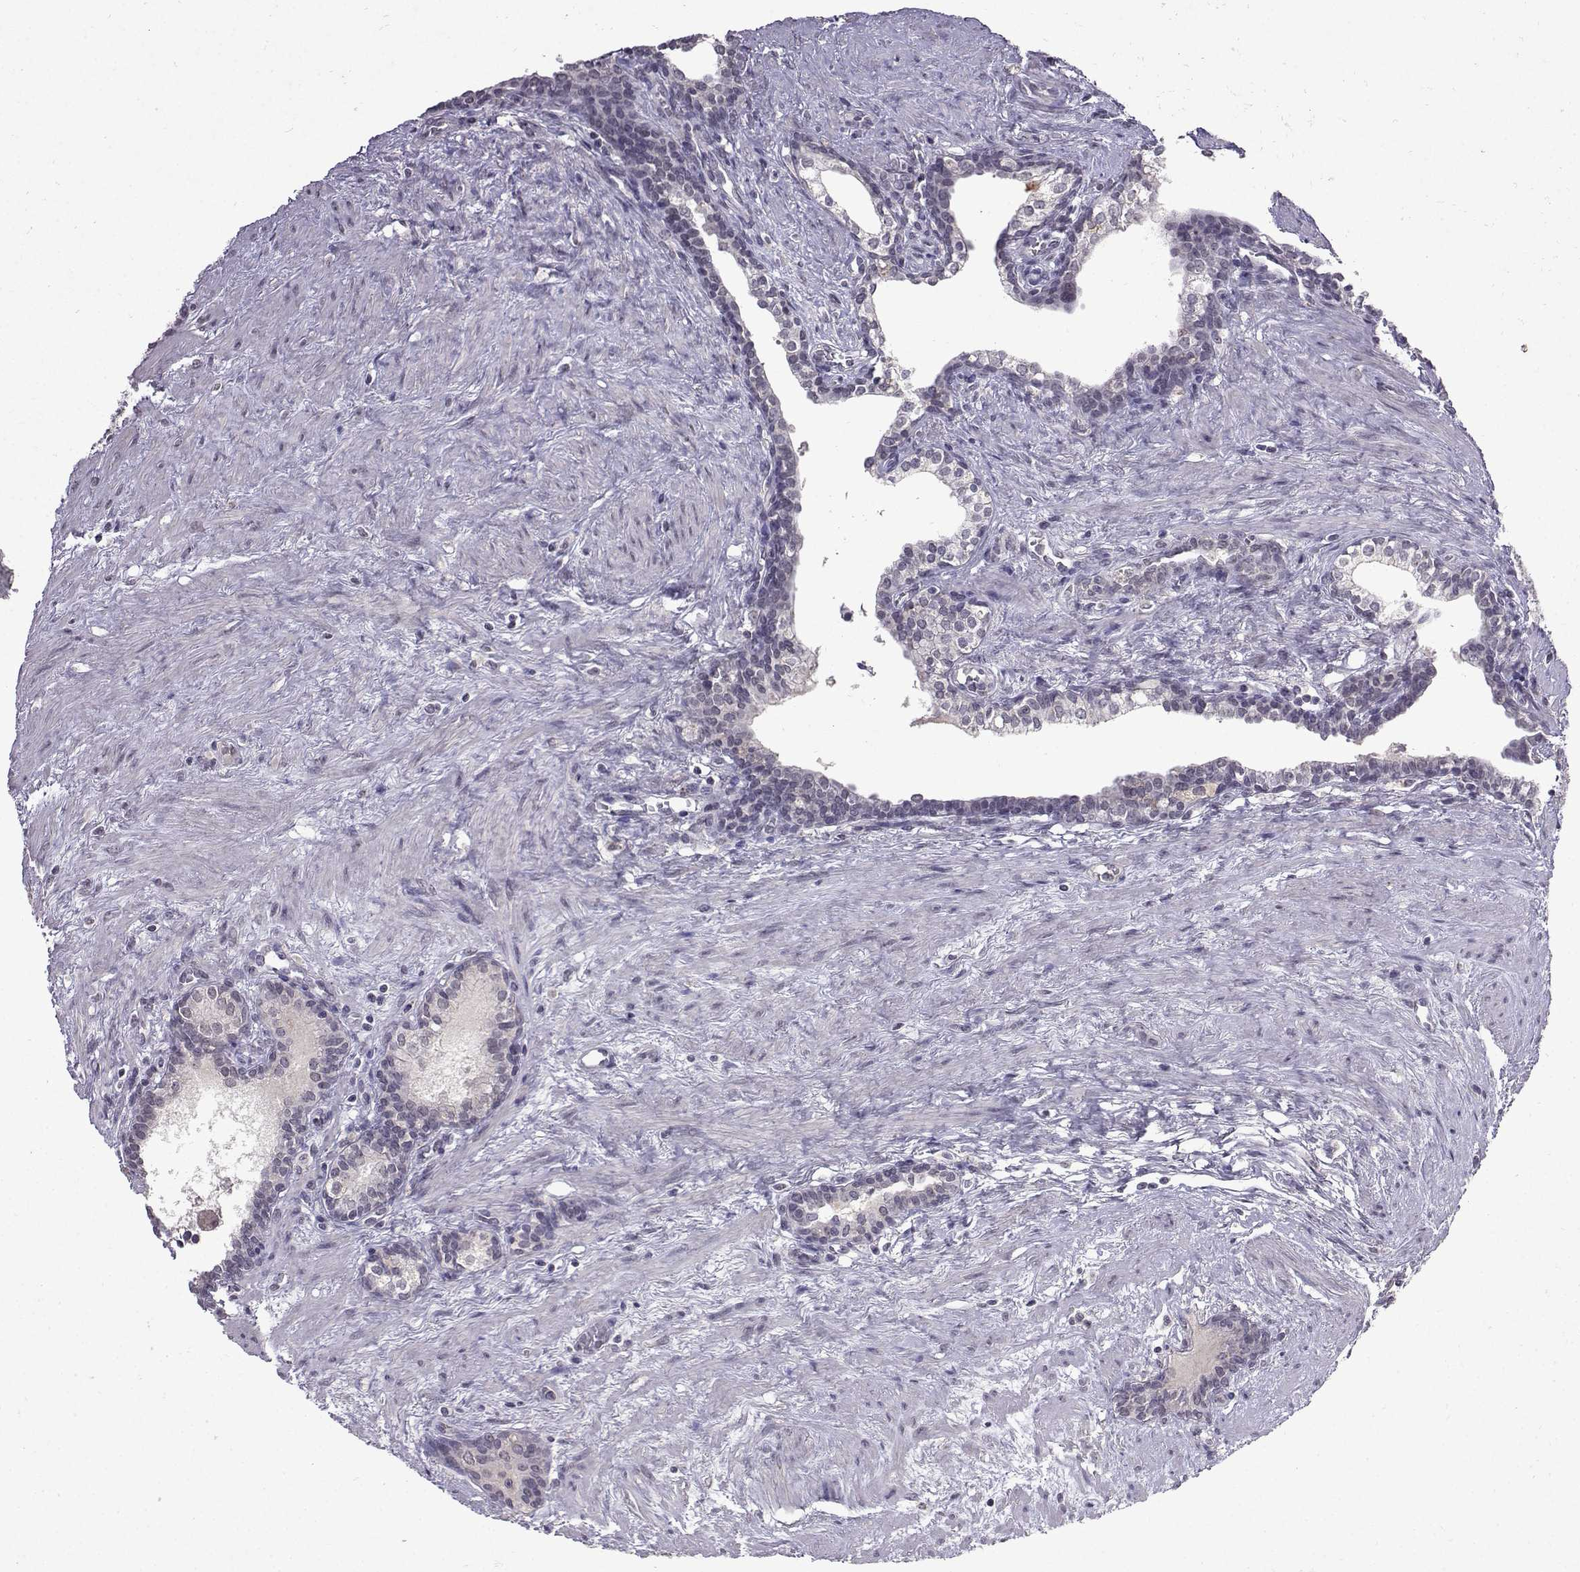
{"staining": {"intensity": "negative", "quantity": "none", "location": "none"}, "tissue": "prostate cancer", "cell_type": "Tumor cells", "image_type": "cancer", "snomed": [{"axis": "morphology", "description": "Adenocarcinoma, NOS"}, {"axis": "morphology", "description": "Adenocarcinoma, High grade"}, {"axis": "topography", "description": "Prostate"}], "caption": "DAB immunohistochemical staining of prostate adenocarcinoma reveals no significant staining in tumor cells. Brightfield microscopy of IHC stained with DAB (3,3'-diaminobenzidine) (brown) and hematoxylin (blue), captured at high magnification.", "gene": "CCL28", "patient": {"sex": "male", "age": 61}}